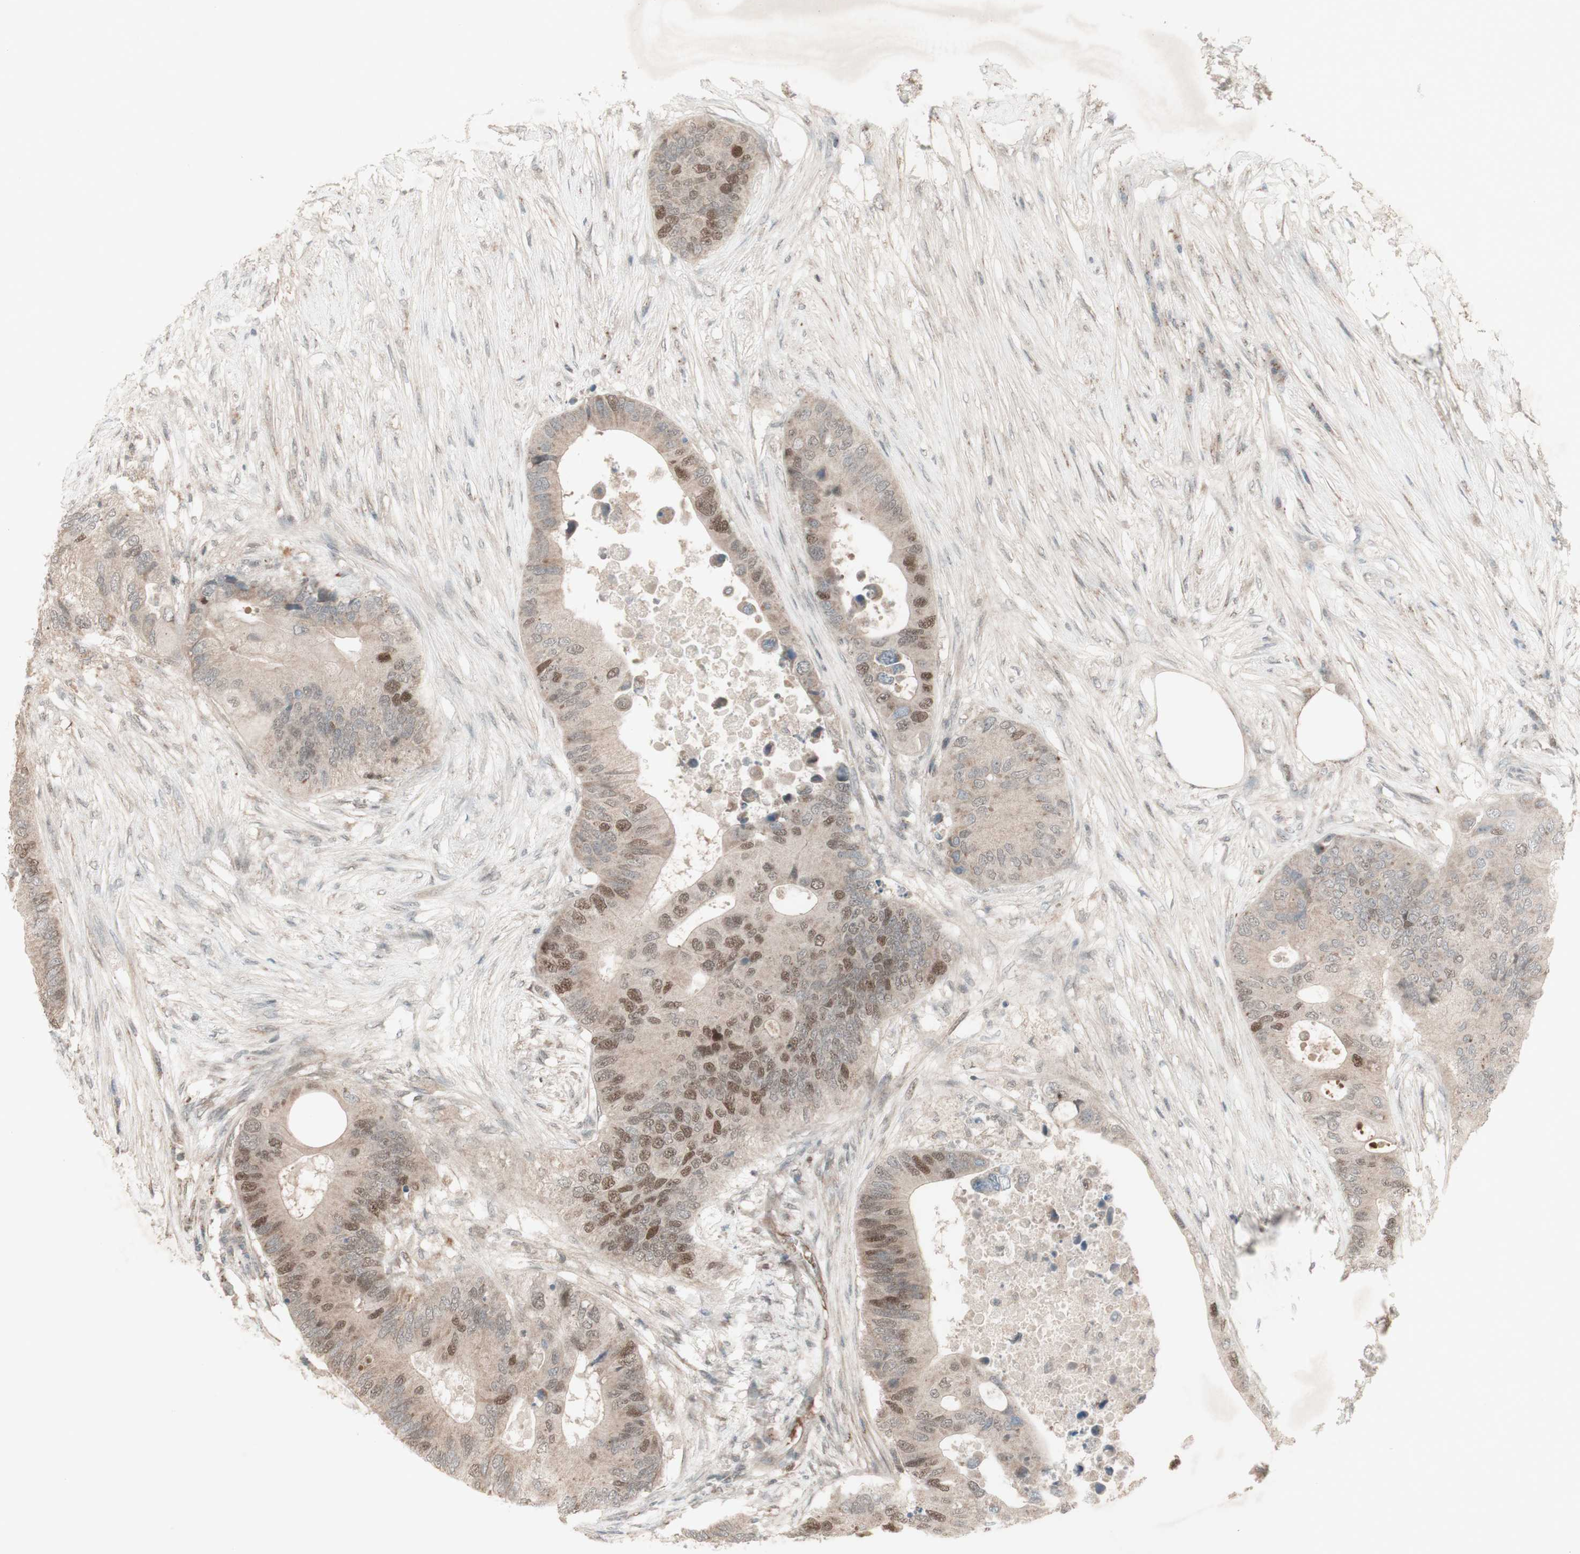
{"staining": {"intensity": "moderate", "quantity": "25%-75%", "location": "cytoplasmic/membranous,nuclear"}, "tissue": "colorectal cancer", "cell_type": "Tumor cells", "image_type": "cancer", "snomed": [{"axis": "morphology", "description": "Adenocarcinoma, NOS"}, {"axis": "topography", "description": "Colon"}], "caption": "Immunohistochemical staining of colorectal cancer demonstrates medium levels of moderate cytoplasmic/membranous and nuclear protein staining in approximately 25%-75% of tumor cells.", "gene": "MSH6", "patient": {"sex": "male", "age": 71}}